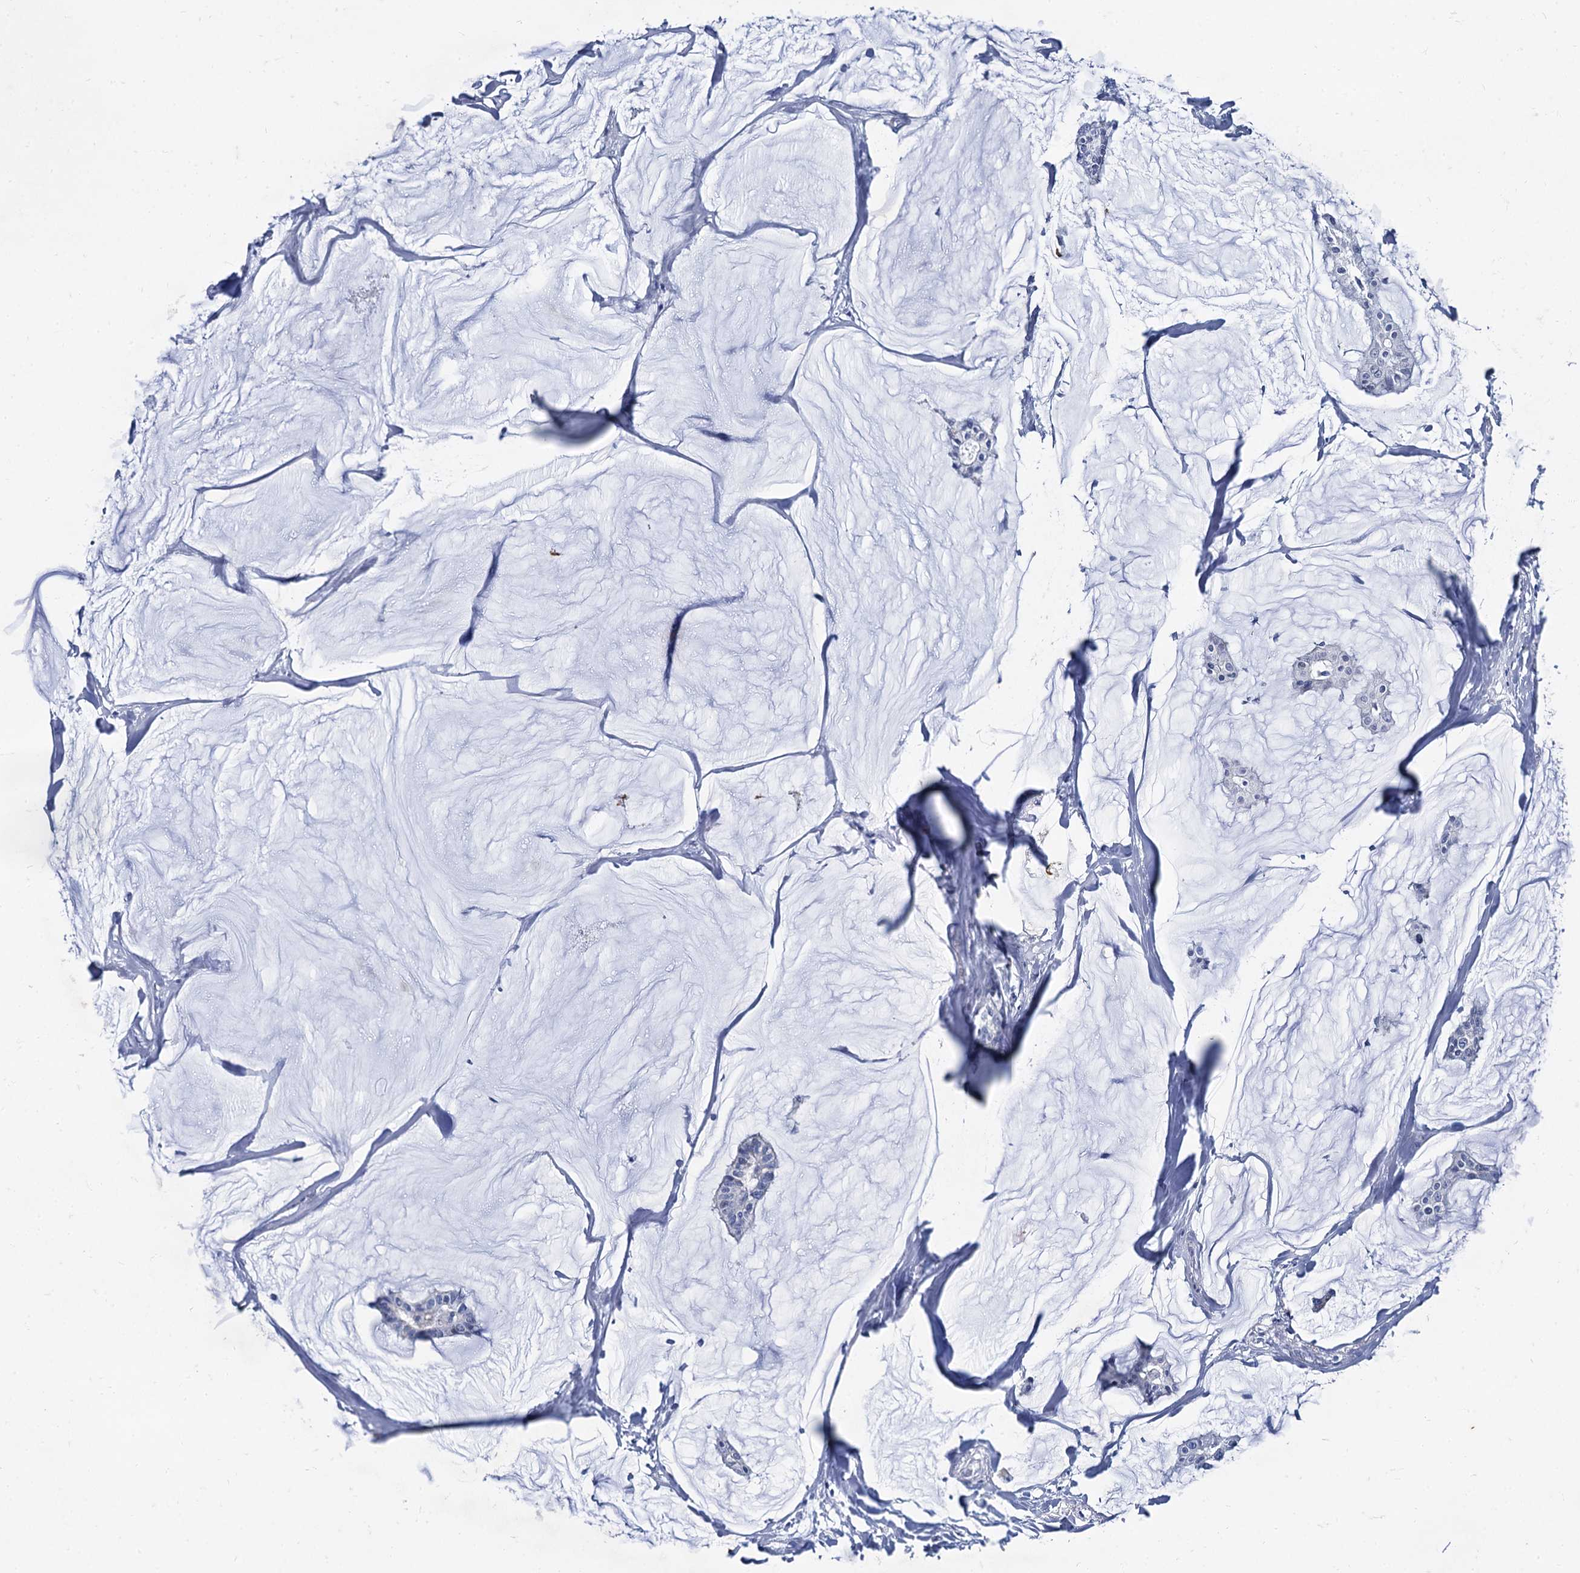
{"staining": {"intensity": "negative", "quantity": "none", "location": "none"}, "tissue": "breast cancer", "cell_type": "Tumor cells", "image_type": "cancer", "snomed": [{"axis": "morphology", "description": "Duct carcinoma"}, {"axis": "topography", "description": "Breast"}], "caption": "DAB (3,3'-diaminobenzidine) immunohistochemical staining of human breast cancer reveals no significant positivity in tumor cells.", "gene": "FOXR2", "patient": {"sex": "female", "age": 93}}